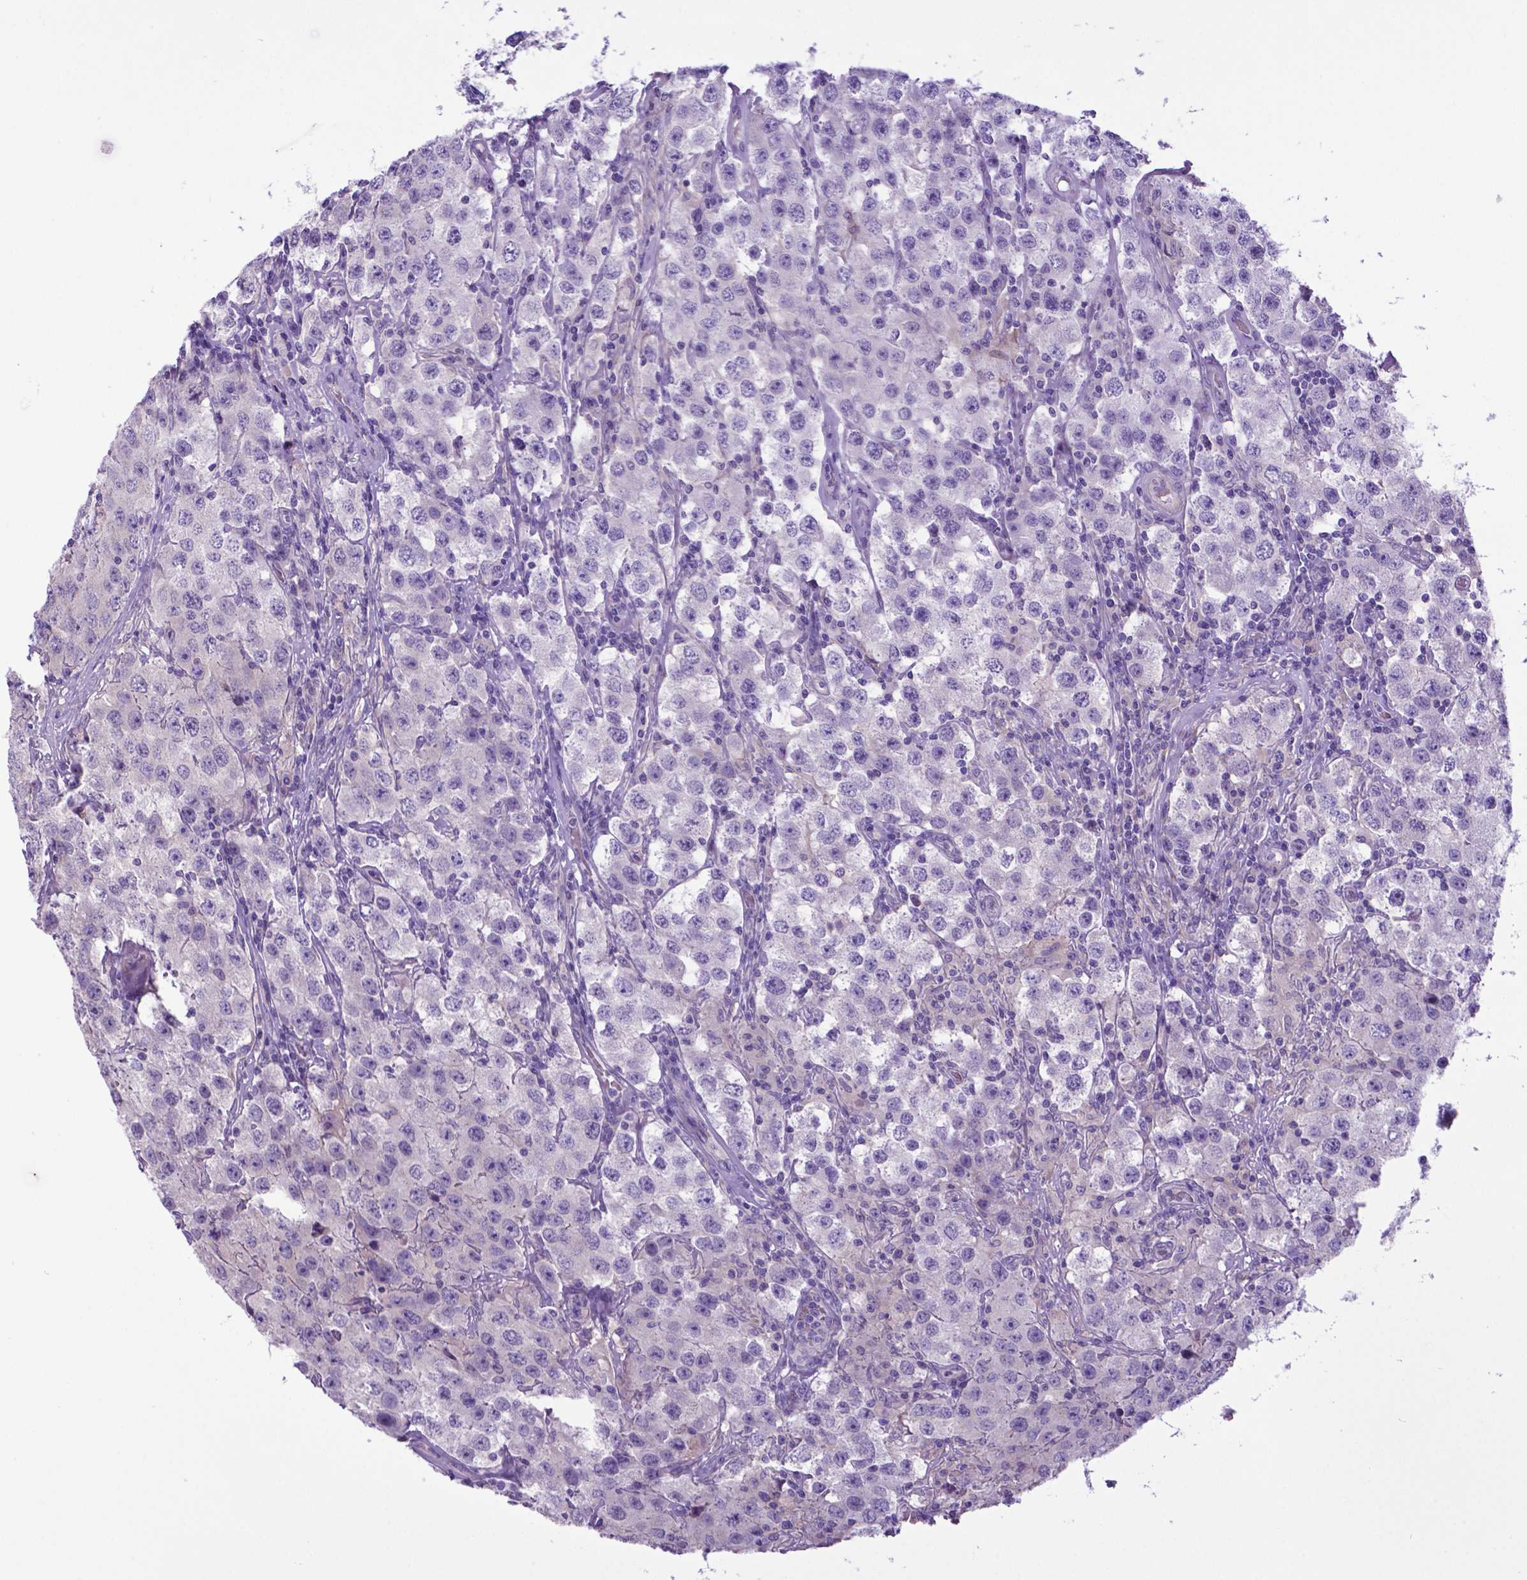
{"staining": {"intensity": "negative", "quantity": "none", "location": "none"}, "tissue": "testis cancer", "cell_type": "Tumor cells", "image_type": "cancer", "snomed": [{"axis": "morphology", "description": "Seminoma, NOS"}, {"axis": "topography", "description": "Testis"}], "caption": "Immunohistochemical staining of human testis cancer (seminoma) demonstrates no significant expression in tumor cells.", "gene": "ADRA2B", "patient": {"sex": "male", "age": 52}}